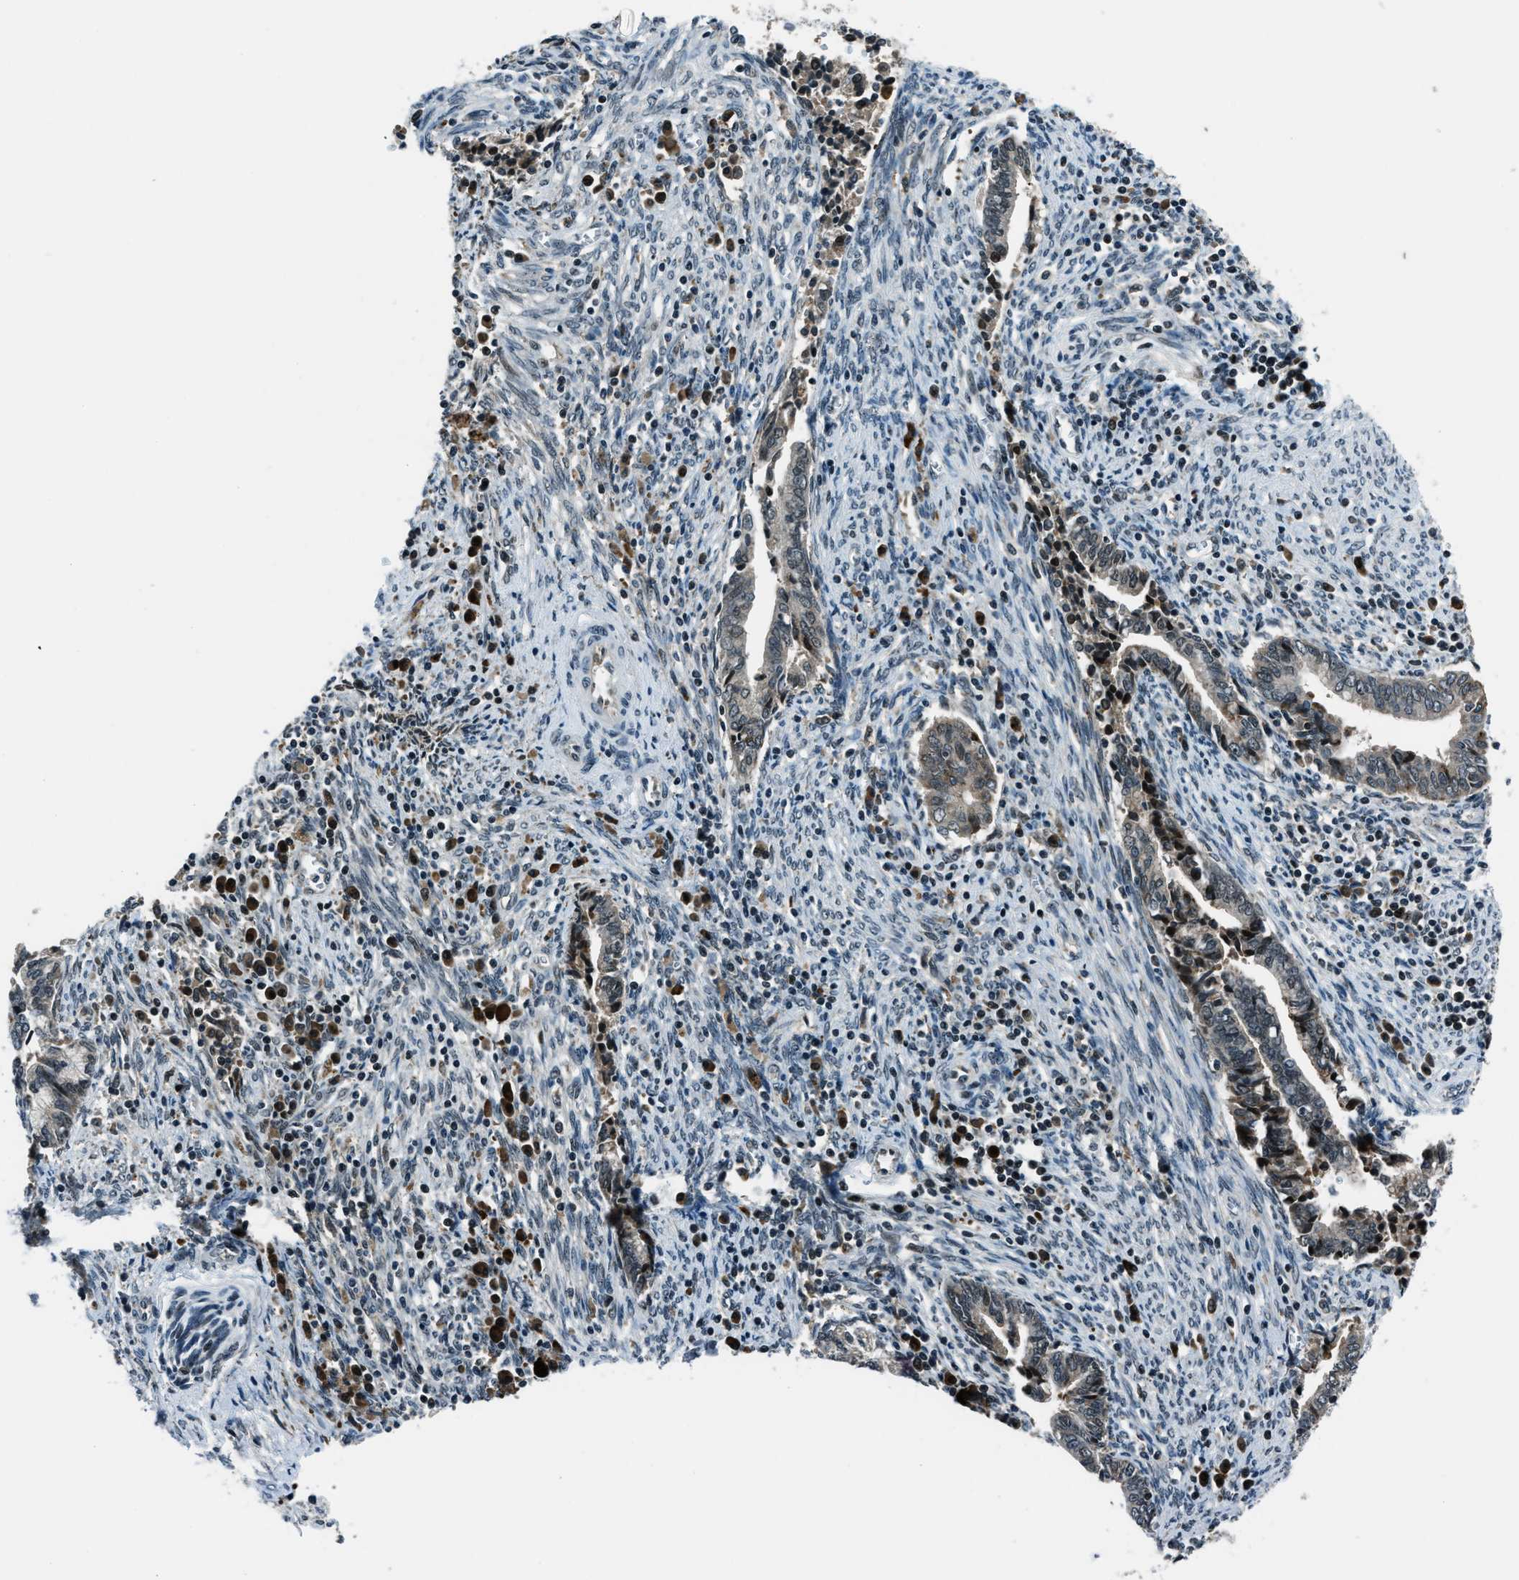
{"staining": {"intensity": "weak", "quantity": "<25%", "location": "cytoplasmic/membranous"}, "tissue": "cervical cancer", "cell_type": "Tumor cells", "image_type": "cancer", "snomed": [{"axis": "morphology", "description": "Adenocarcinoma, NOS"}, {"axis": "topography", "description": "Cervix"}], "caption": "The photomicrograph demonstrates no staining of tumor cells in cervical cancer (adenocarcinoma).", "gene": "ACTL9", "patient": {"sex": "female", "age": 44}}